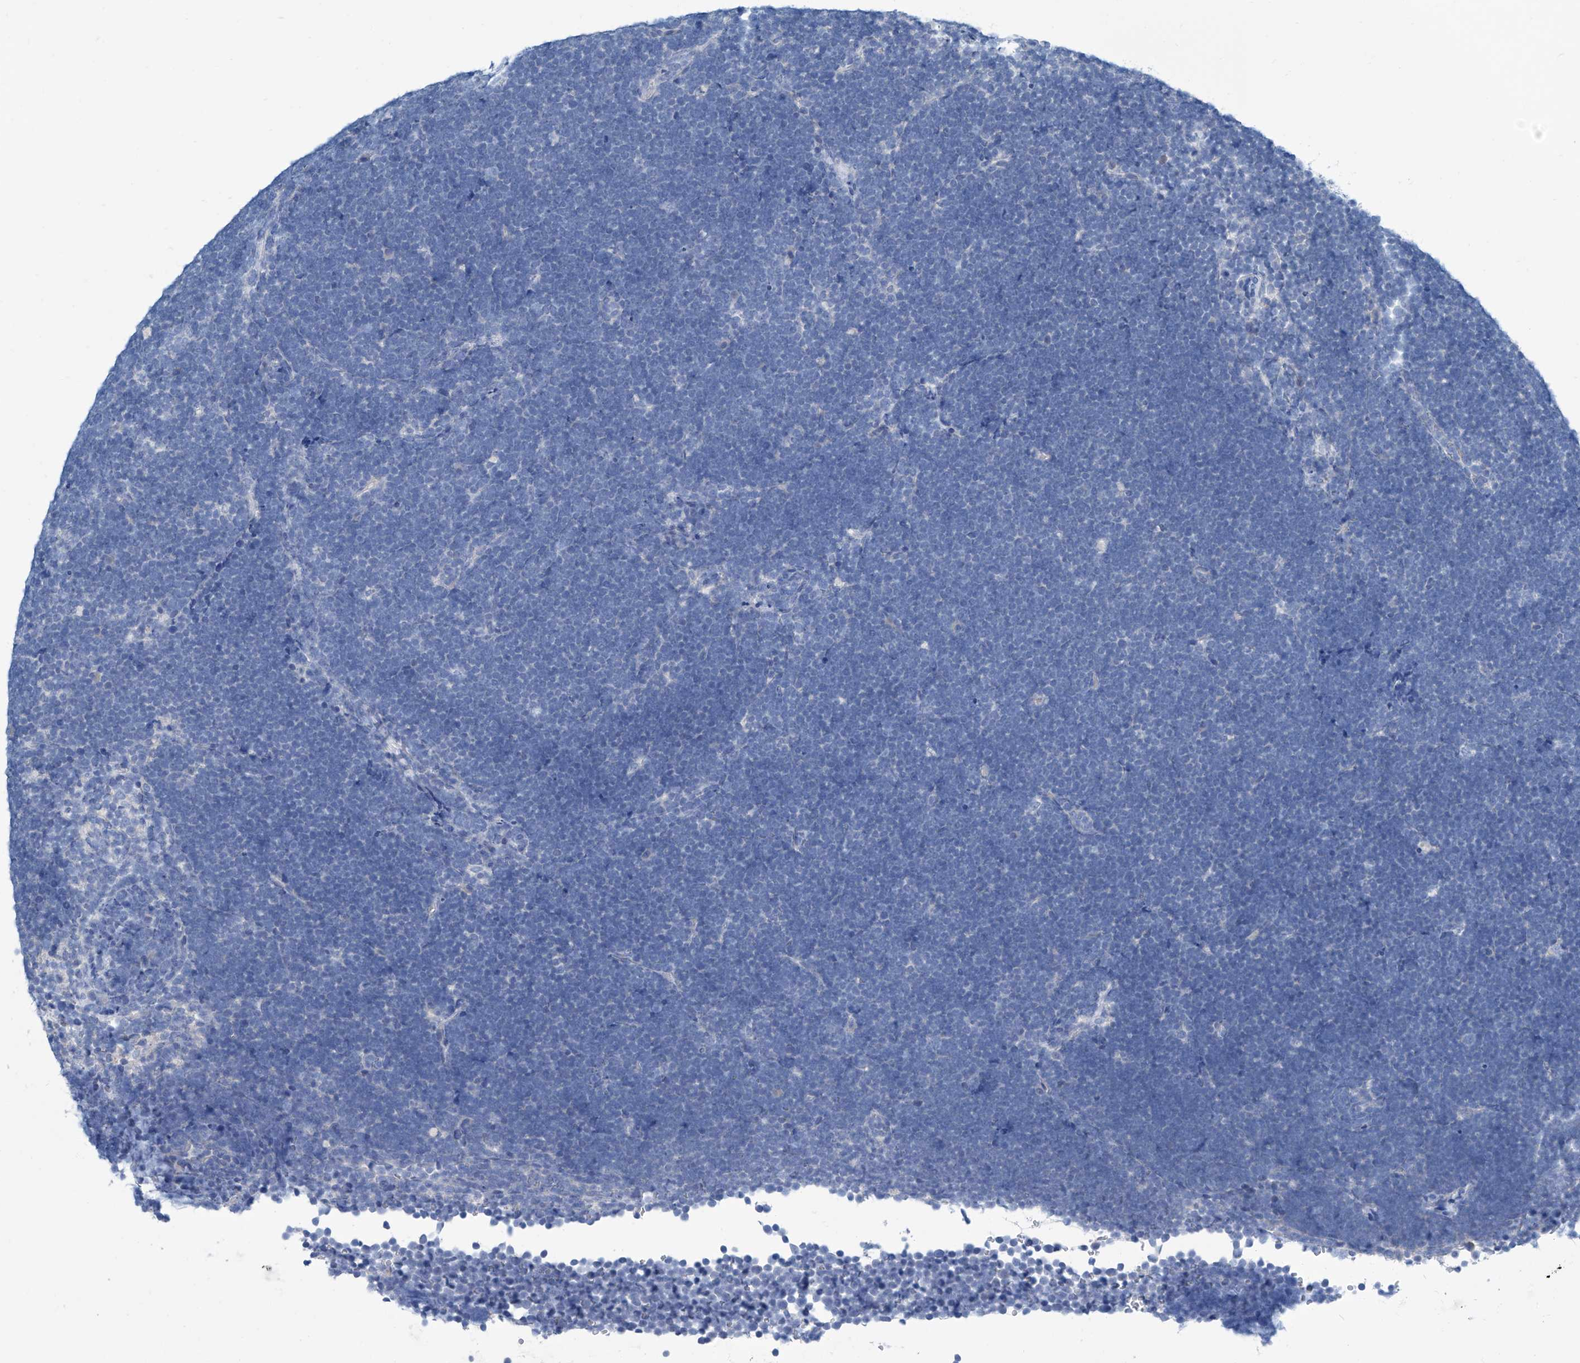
{"staining": {"intensity": "negative", "quantity": "none", "location": "none"}, "tissue": "lymphoma", "cell_type": "Tumor cells", "image_type": "cancer", "snomed": [{"axis": "morphology", "description": "Malignant lymphoma, non-Hodgkin's type, High grade"}, {"axis": "topography", "description": "Lymph node"}], "caption": "Image shows no protein expression in tumor cells of high-grade malignant lymphoma, non-Hodgkin's type tissue.", "gene": "ZNF519", "patient": {"sex": "male", "age": 13}}